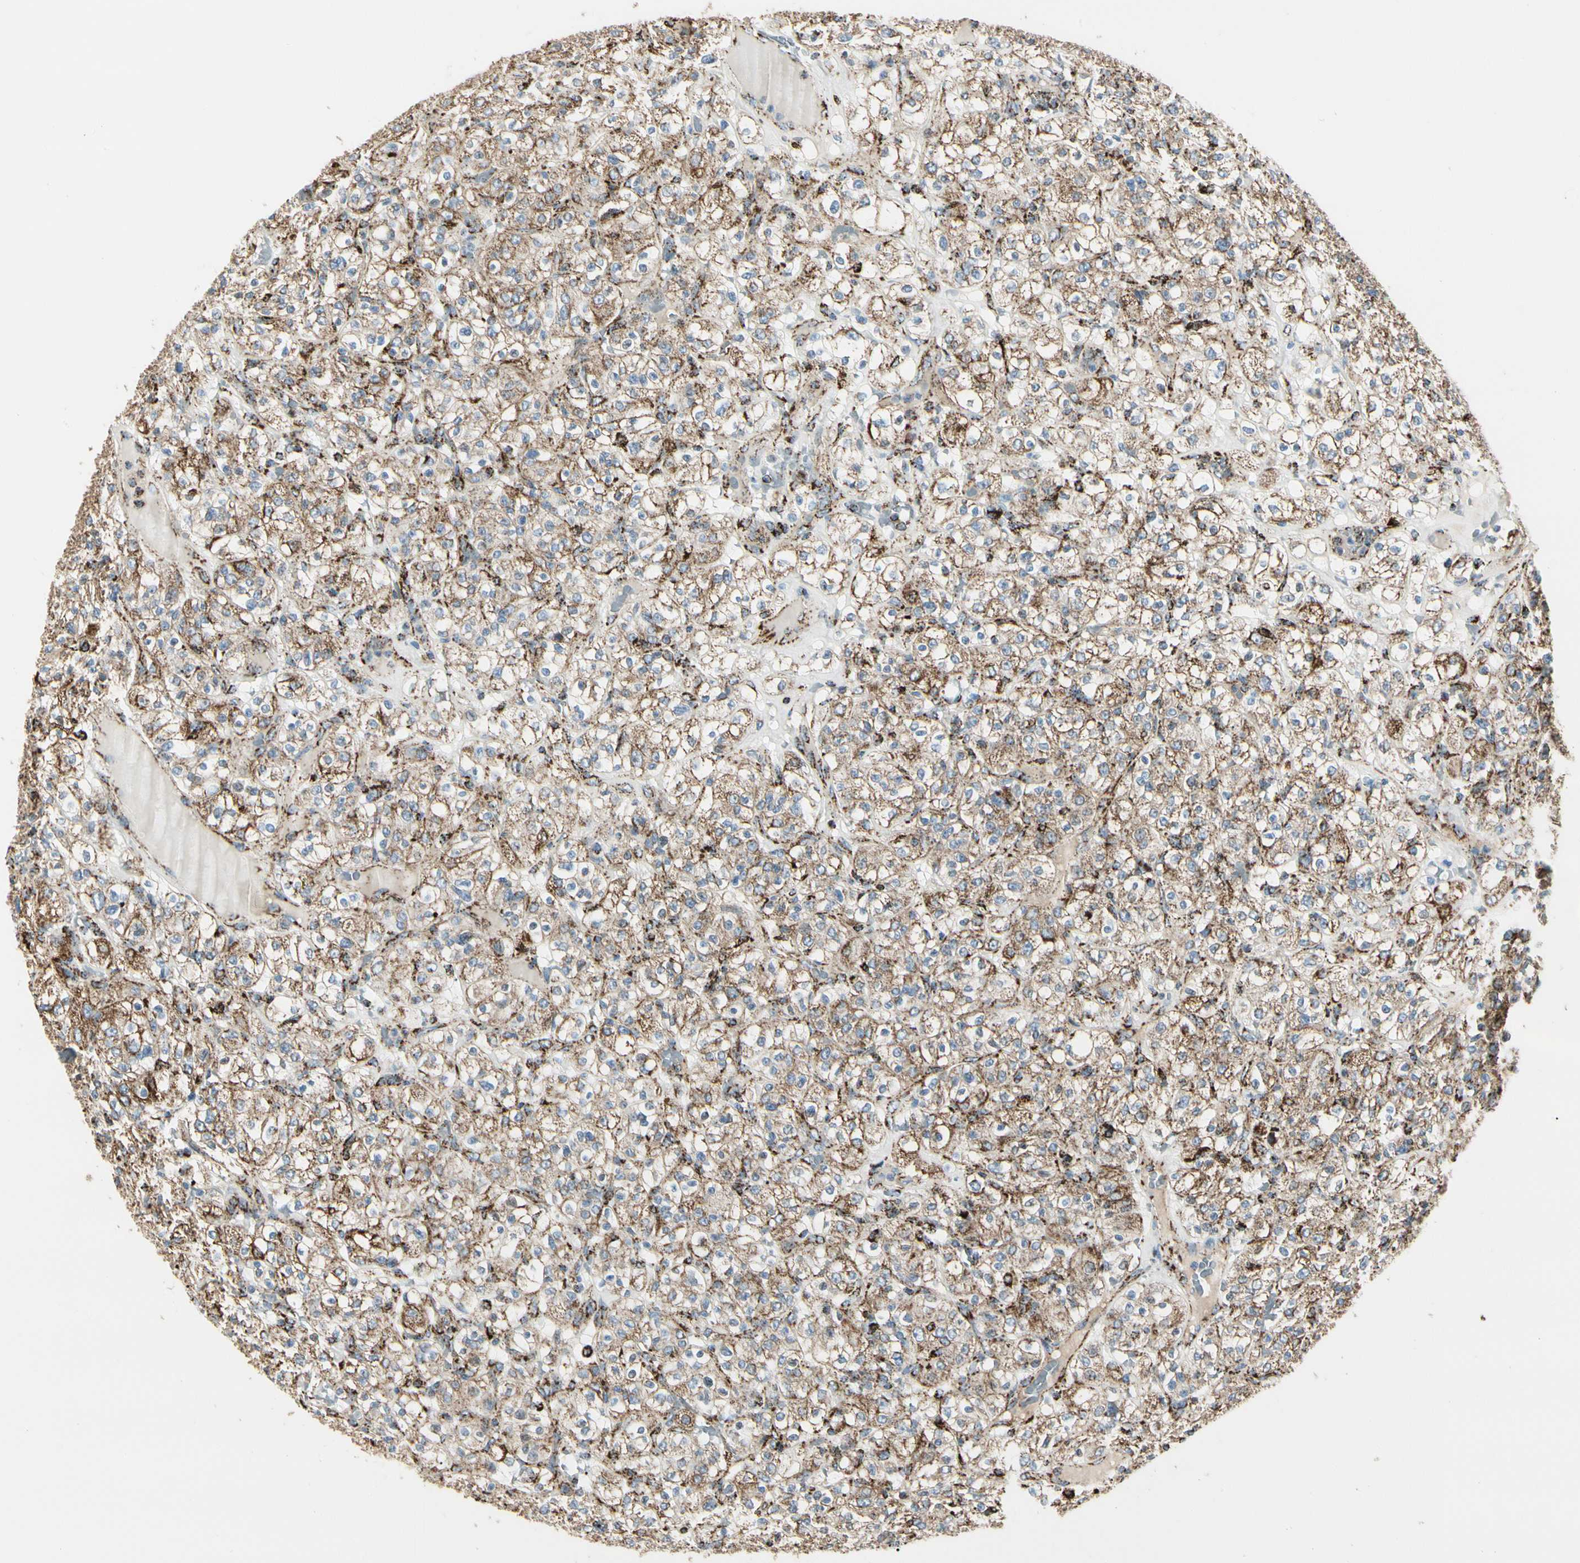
{"staining": {"intensity": "moderate", "quantity": ">75%", "location": "cytoplasmic/membranous"}, "tissue": "renal cancer", "cell_type": "Tumor cells", "image_type": "cancer", "snomed": [{"axis": "morphology", "description": "Normal tissue, NOS"}, {"axis": "morphology", "description": "Adenocarcinoma, NOS"}, {"axis": "topography", "description": "Kidney"}], "caption": "Immunohistochemical staining of renal cancer displays moderate cytoplasmic/membranous protein expression in about >75% of tumor cells.", "gene": "ME2", "patient": {"sex": "female", "age": 72}}